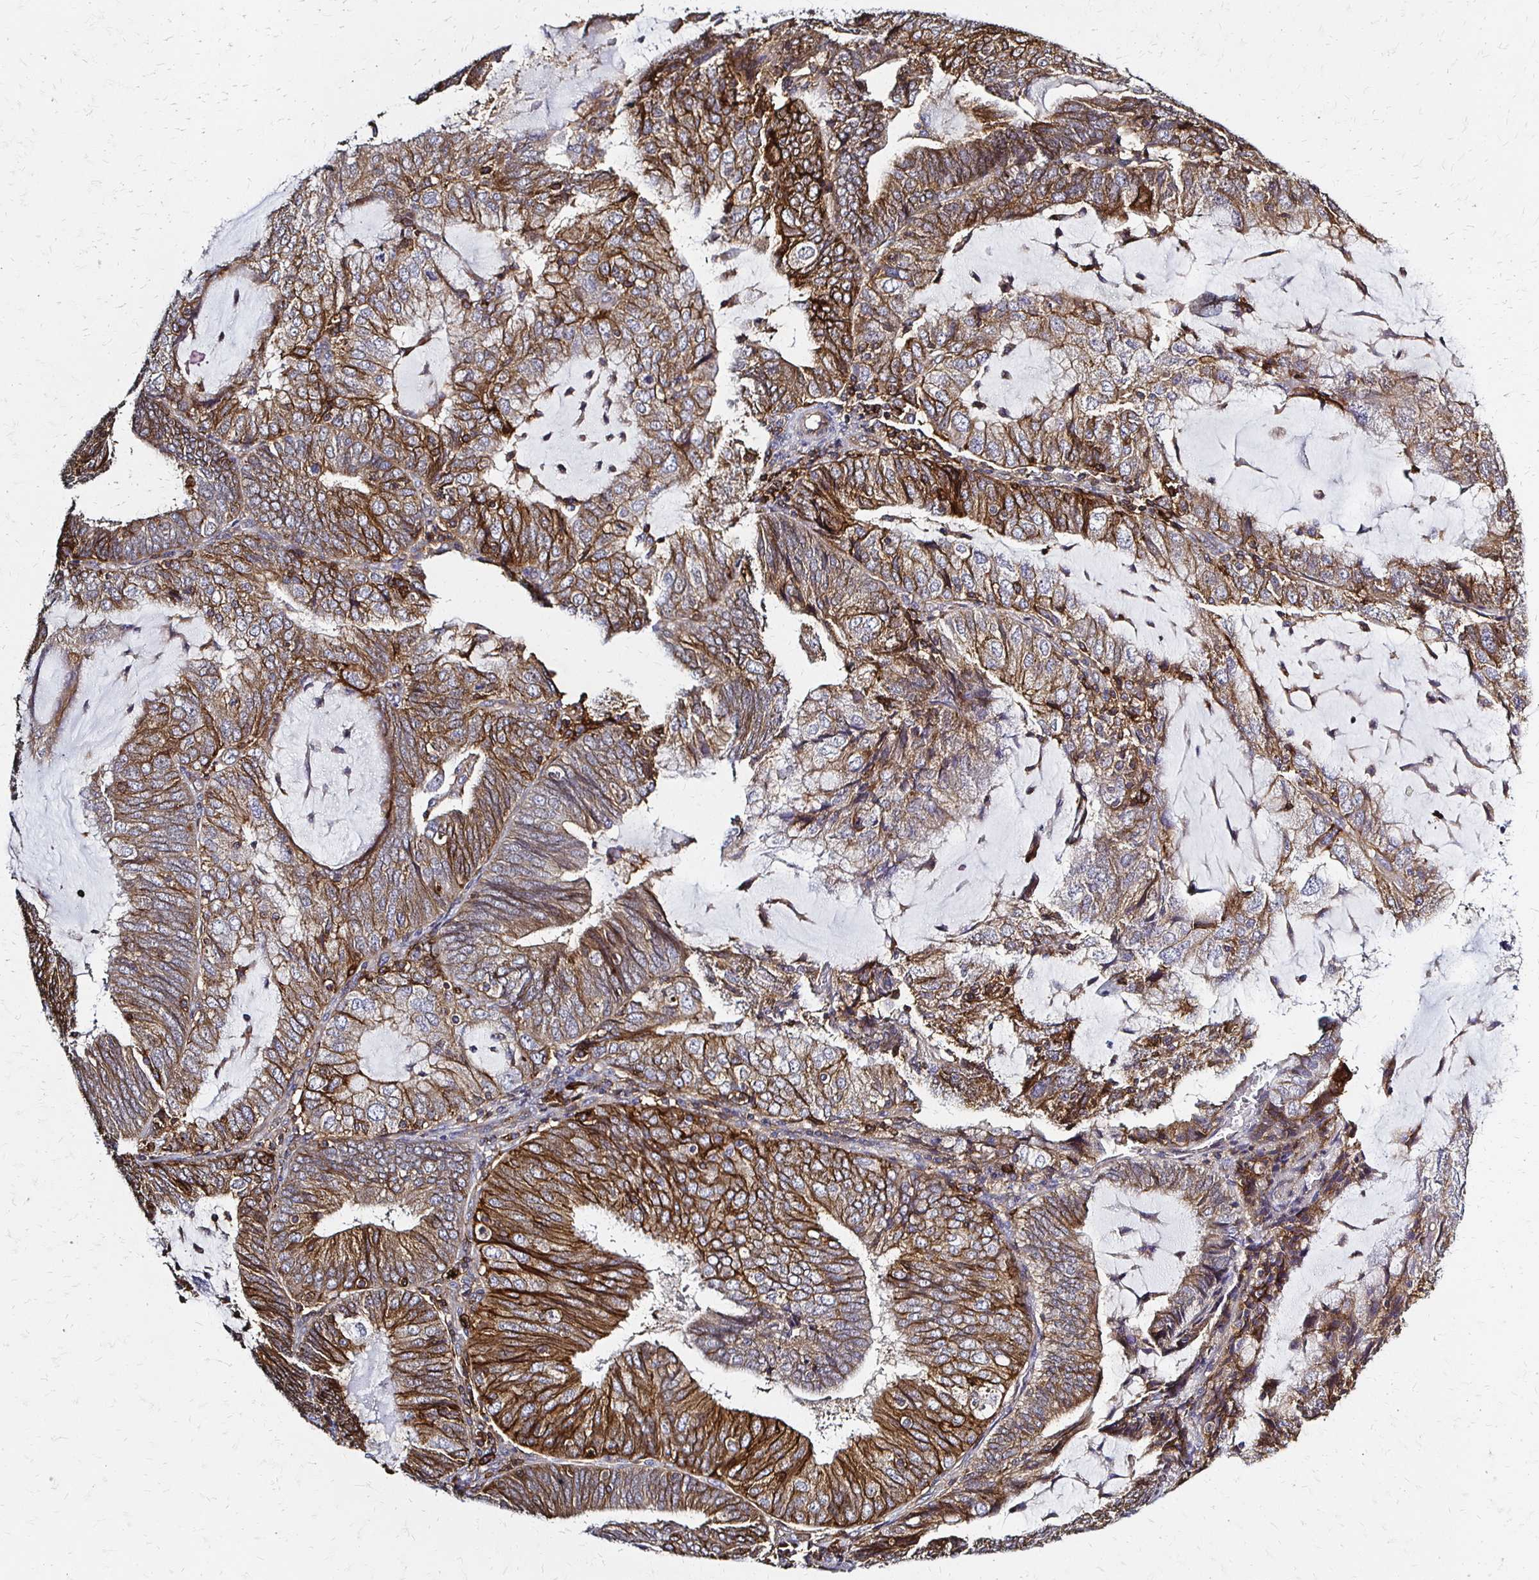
{"staining": {"intensity": "strong", "quantity": ">75%", "location": "cytoplasmic/membranous"}, "tissue": "endometrial cancer", "cell_type": "Tumor cells", "image_type": "cancer", "snomed": [{"axis": "morphology", "description": "Adenocarcinoma, NOS"}, {"axis": "topography", "description": "Endometrium"}], "caption": "Immunohistochemical staining of endometrial adenocarcinoma reveals high levels of strong cytoplasmic/membranous expression in about >75% of tumor cells.", "gene": "SLC9A9", "patient": {"sex": "female", "age": 81}}